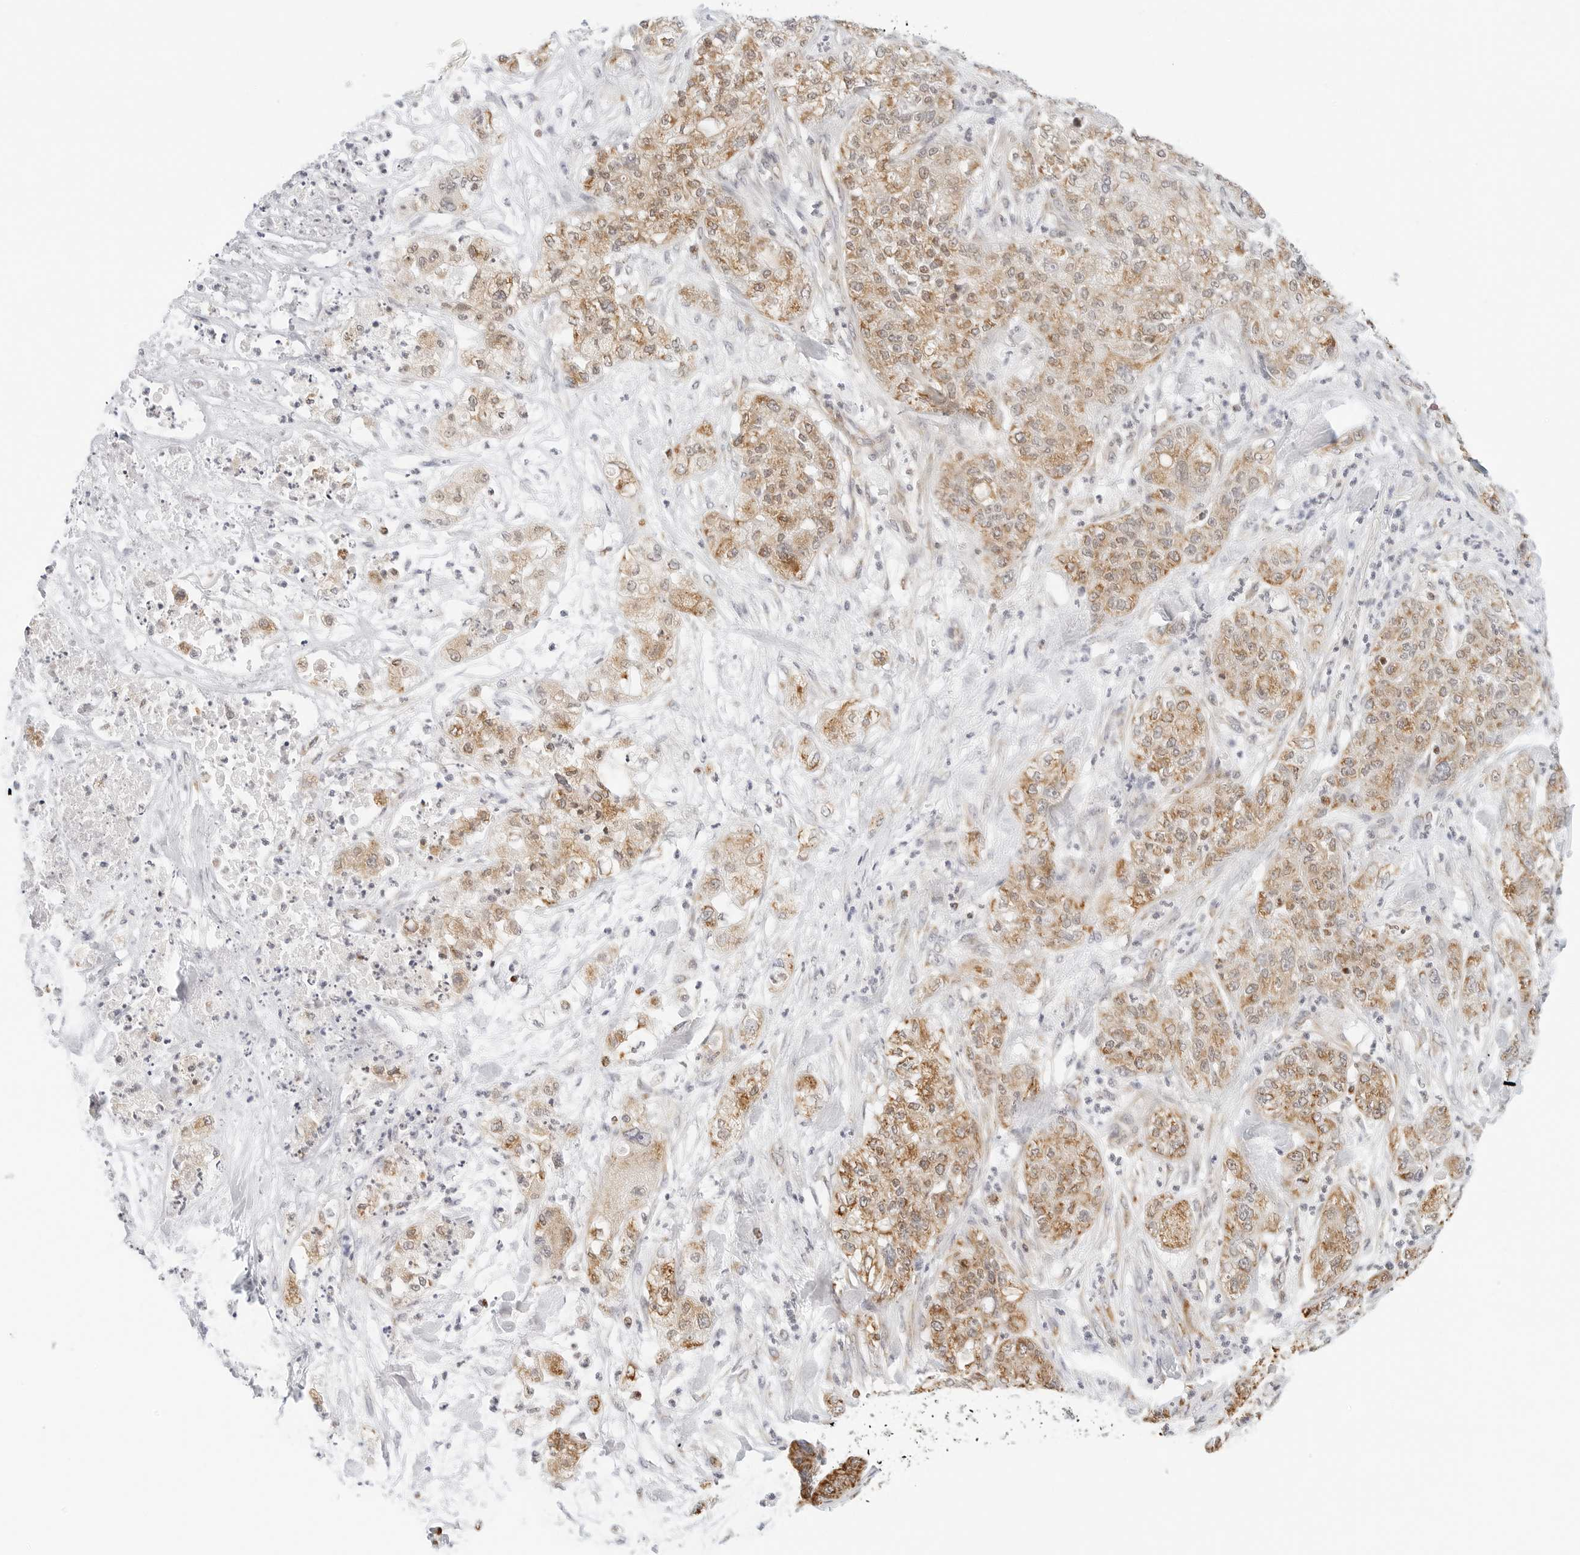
{"staining": {"intensity": "moderate", "quantity": ">75%", "location": "cytoplasmic/membranous"}, "tissue": "pancreatic cancer", "cell_type": "Tumor cells", "image_type": "cancer", "snomed": [{"axis": "morphology", "description": "Adenocarcinoma, NOS"}, {"axis": "topography", "description": "Pancreas"}], "caption": "High-magnification brightfield microscopy of adenocarcinoma (pancreatic) stained with DAB (3,3'-diaminobenzidine) (brown) and counterstained with hematoxylin (blue). tumor cells exhibit moderate cytoplasmic/membranous positivity is appreciated in approximately>75% of cells.", "gene": "ATL1", "patient": {"sex": "female", "age": 78}}